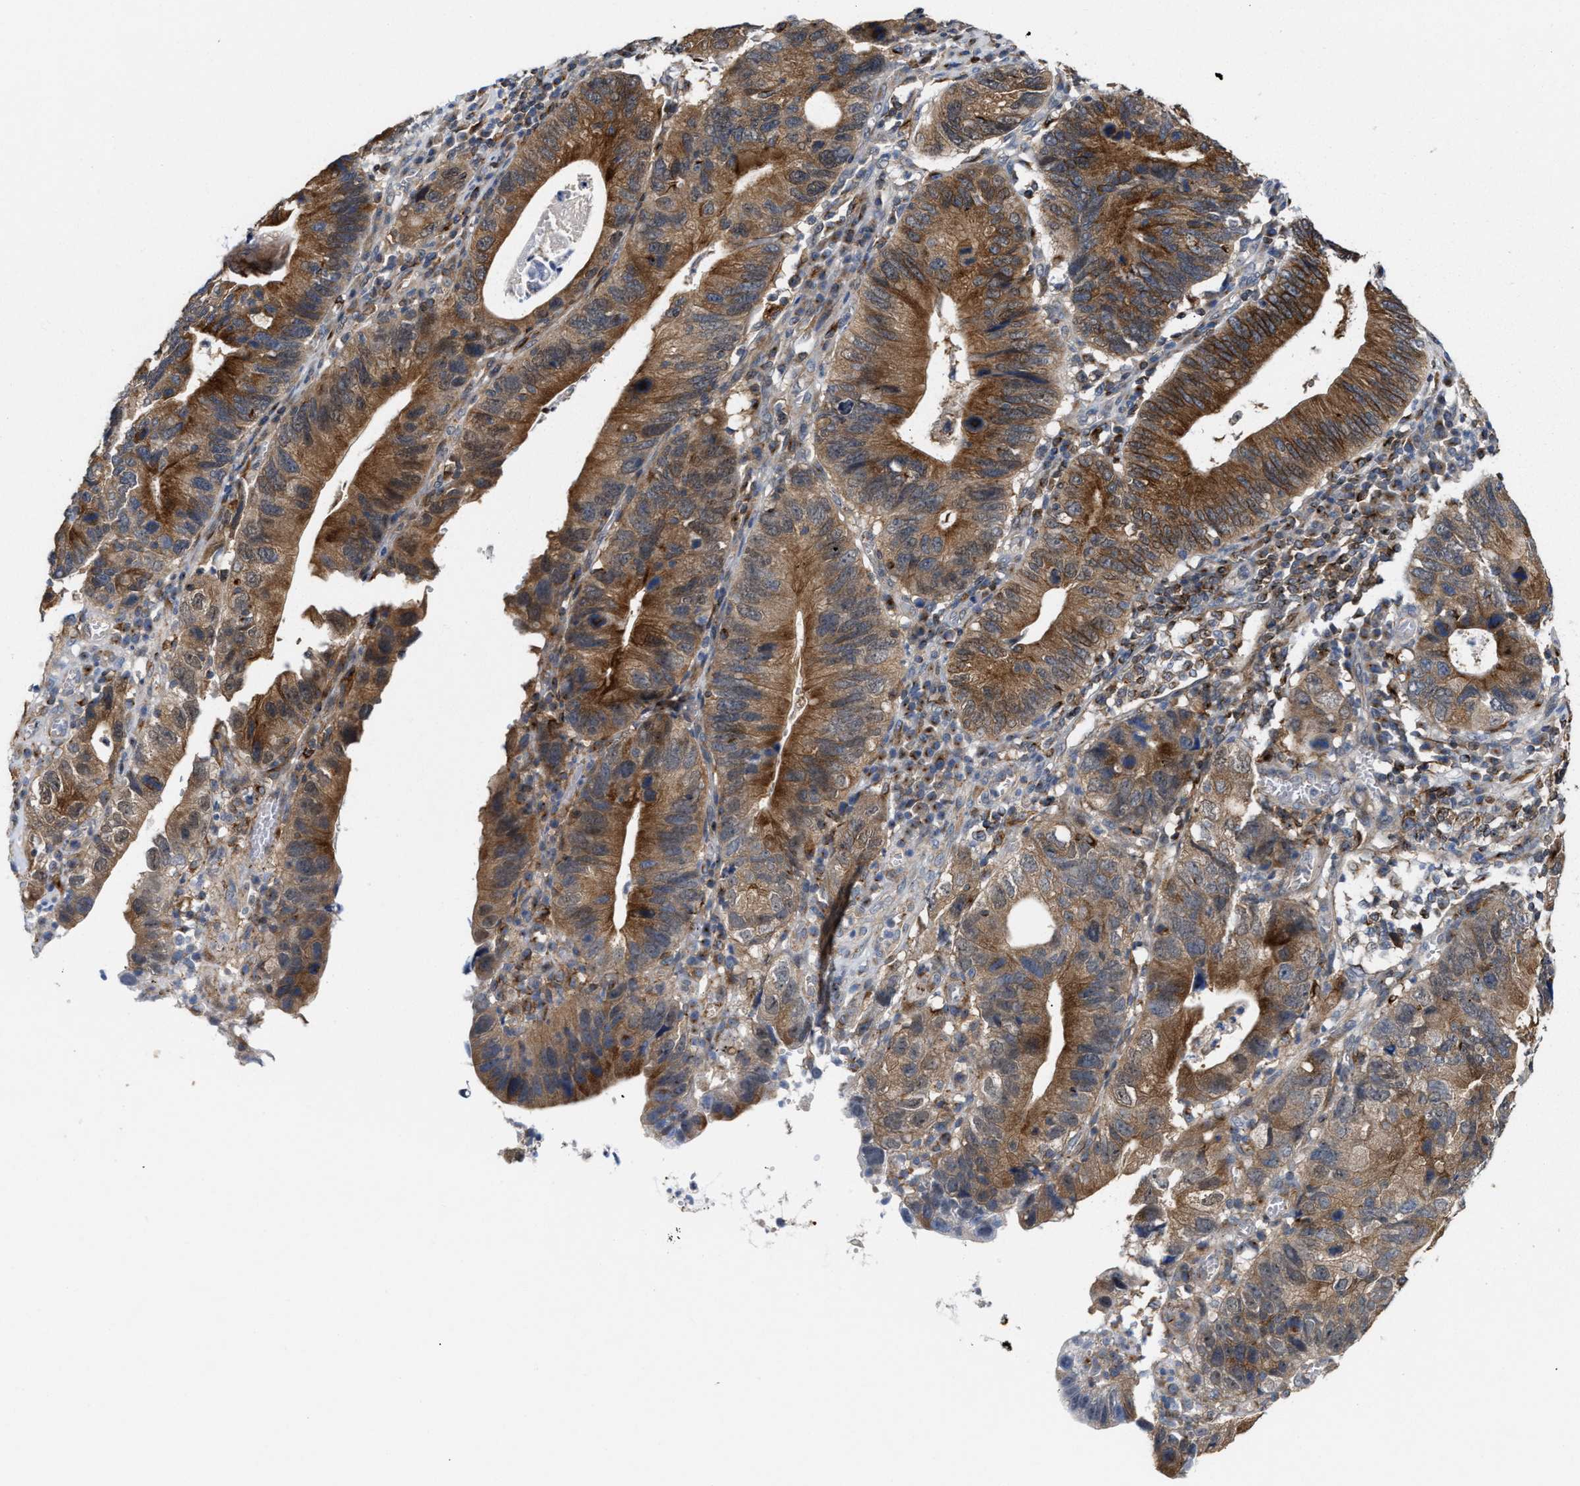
{"staining": {"intensity": "strong", "quantity": ">75%", "location": "cytoplasmic/membranous"}, "tissue": "stomach cancer", "cell_type": "Tumor cells", "image_type": "cancer", "snomed": [{"axis": "morphology", "description": "Adenocarcinoma, NOS"}, {"axis": "topography", "description": "Stomach"}], "caption": "Stomach cancer stained with a protein marker demonstrates strong staining in tumor cells.", "gene": "BBLN", "patient": {"sex": "male", "age": 59}}